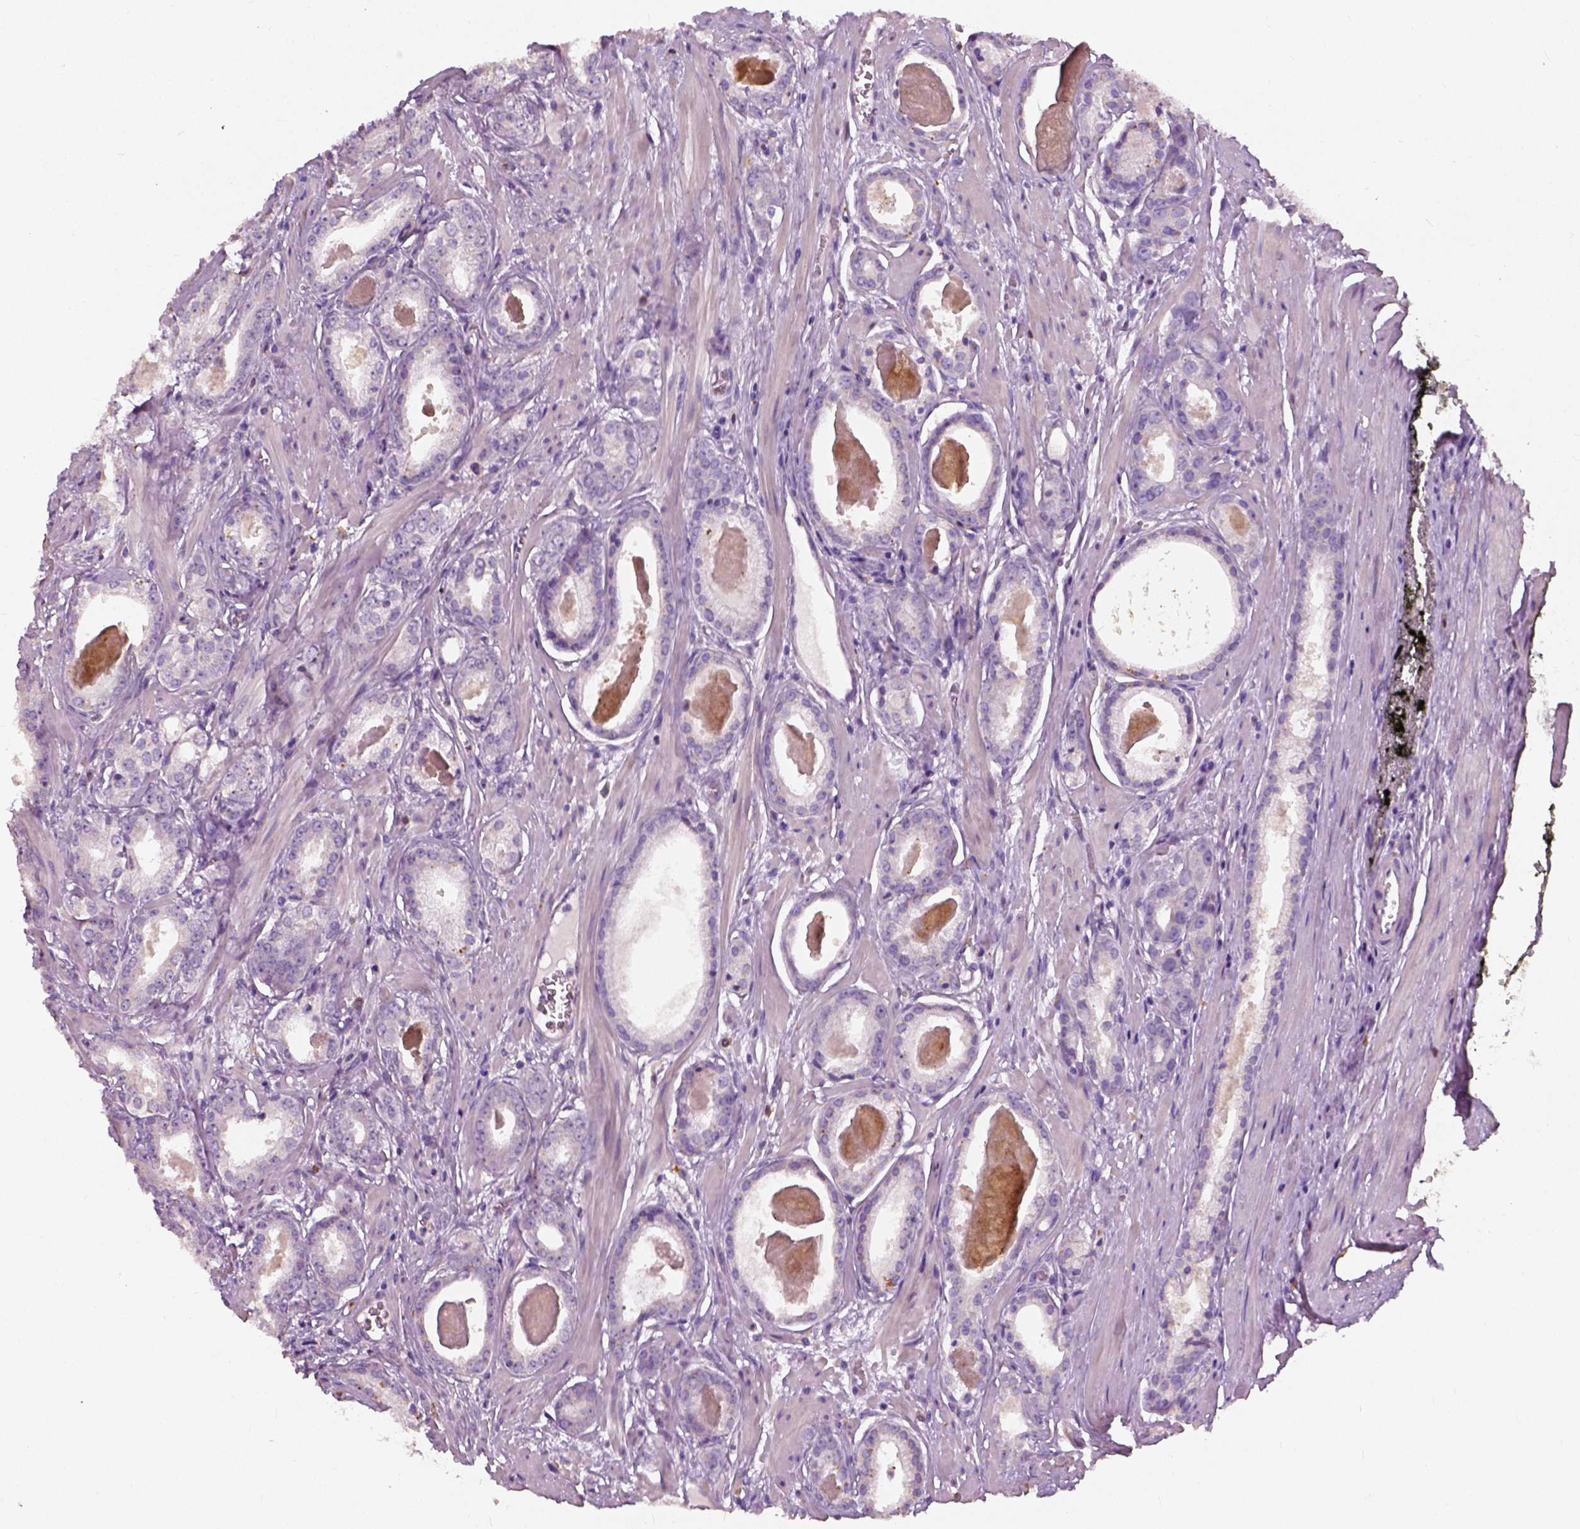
{"staining": {"intensity": "negative", "quantity": "none", "location": "none"}, "tissue": "prostate cancer", "cell_type": "Tumor cells", "image_type": "cancer", "snomed": [{"axis": "morphology", "description": "Adenocarcinoma, NOS"}, {"axis": "morphology", "description": "Adenocarcinoma, Low grade"}, {"axis": "topography", "description": "Prostate"}], "caption": "The histopathology image reveals no significant staining in tumor cells of prostate cancer (low-grade adenocarcinoma). Brightfield microscopy of immunohistochemistry stained with DAB (brown) and hematoxylin (blue), captured at high magnification.", "gene": "DHCR24", "patient": {"sex": "male", "age": 64}}